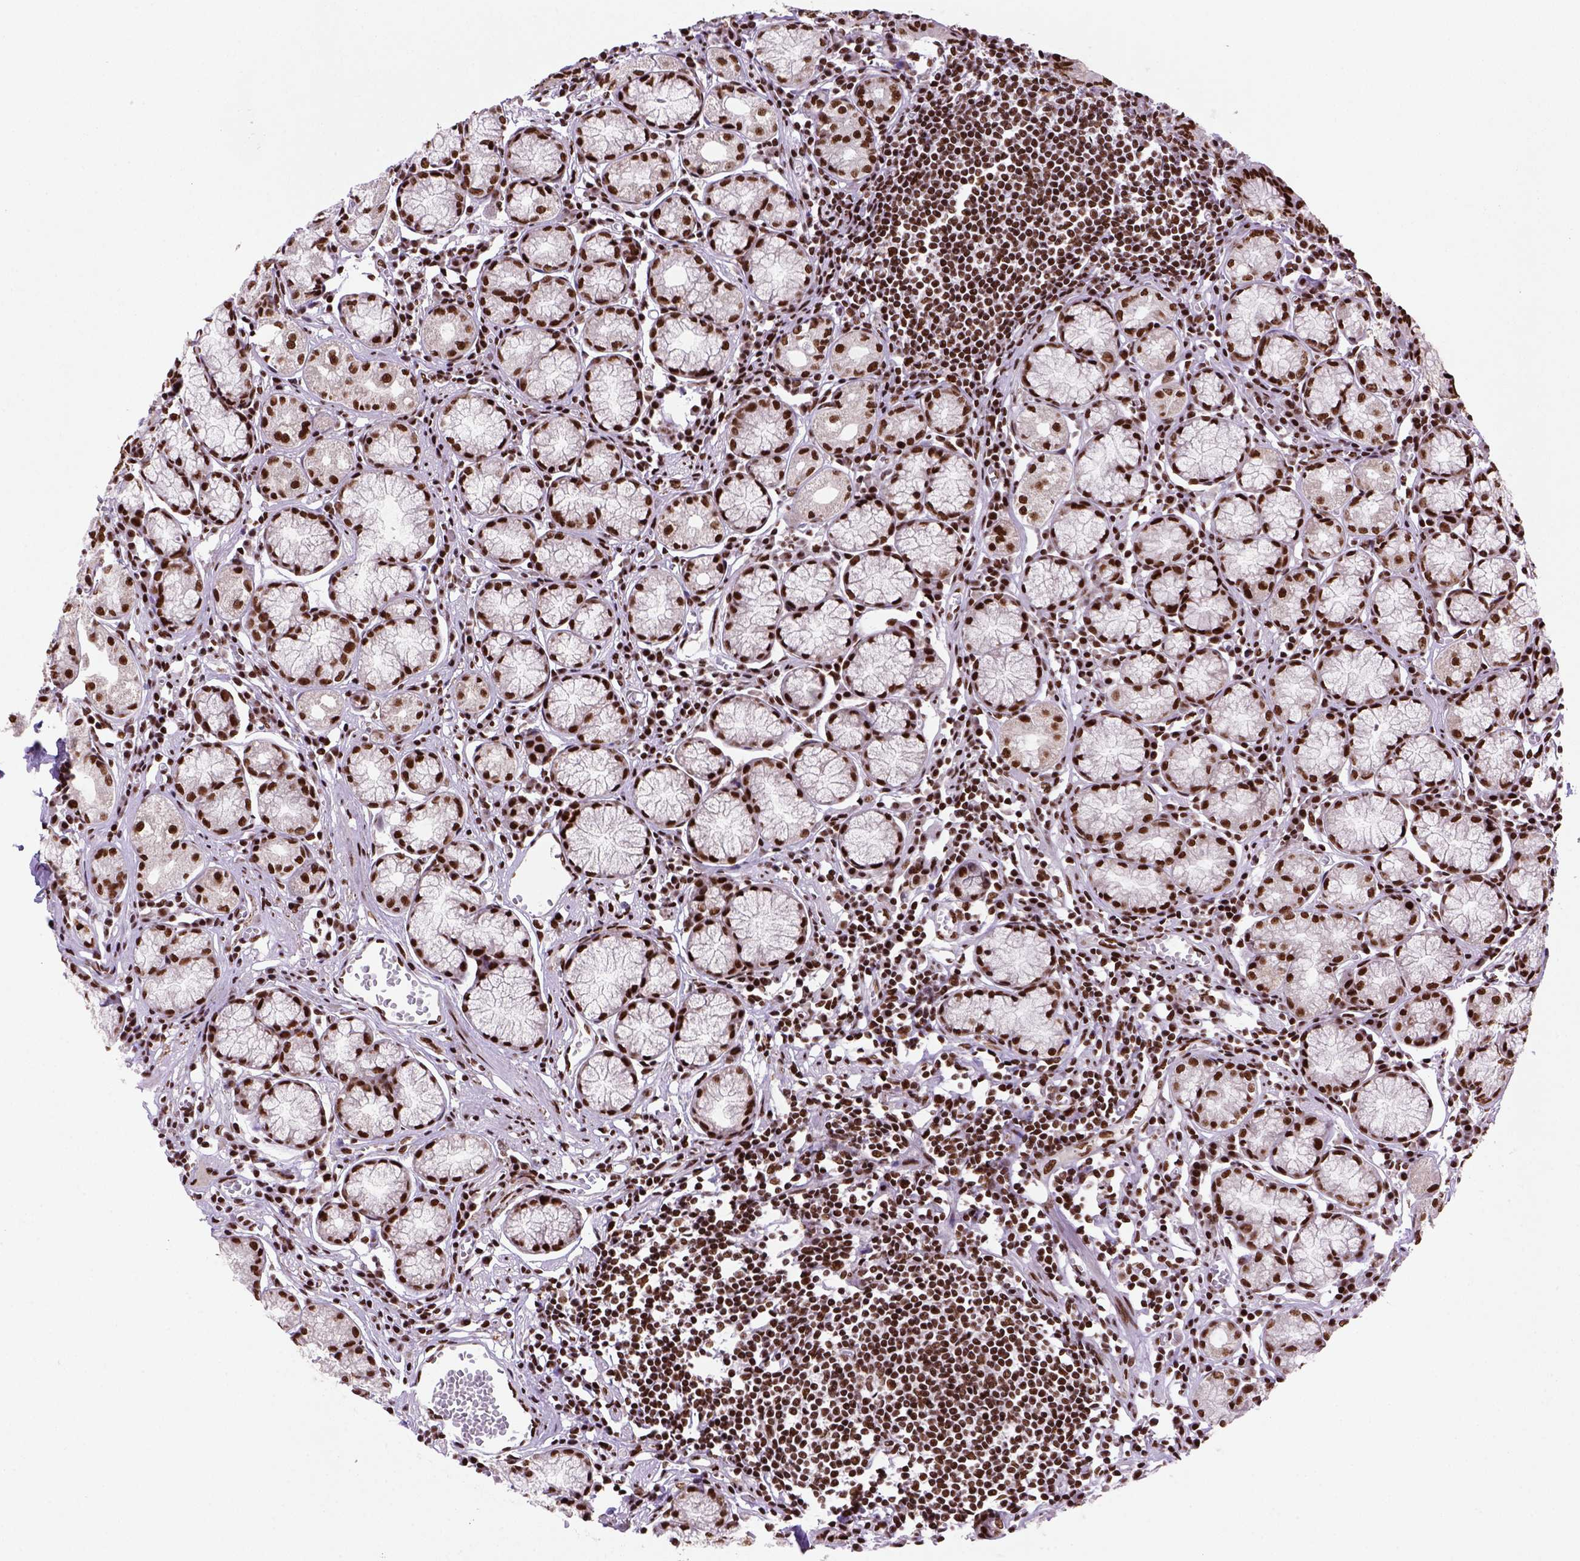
{"staining": {"intensity": "strong", "quantity": ">75%", "location": "nuclear"}, "tissue": "stomach", "cell_type": "Glandular cells", "image_type": "normal", "snomed": [{"axis": "morphology", "description": "Normal tissue, NOS"}, {"axis": "topography", "description": "Stomach"}], "caption": "Immunohistochemistry (DAB) staining of benign stomach displays strong nuclear protein staining in about >75% of glandular cells. The protein is shown in brown color, while the nuclei are stained blue.", "gene": "NSMCE2", "patient": {"sex": "male", "age": 55}}